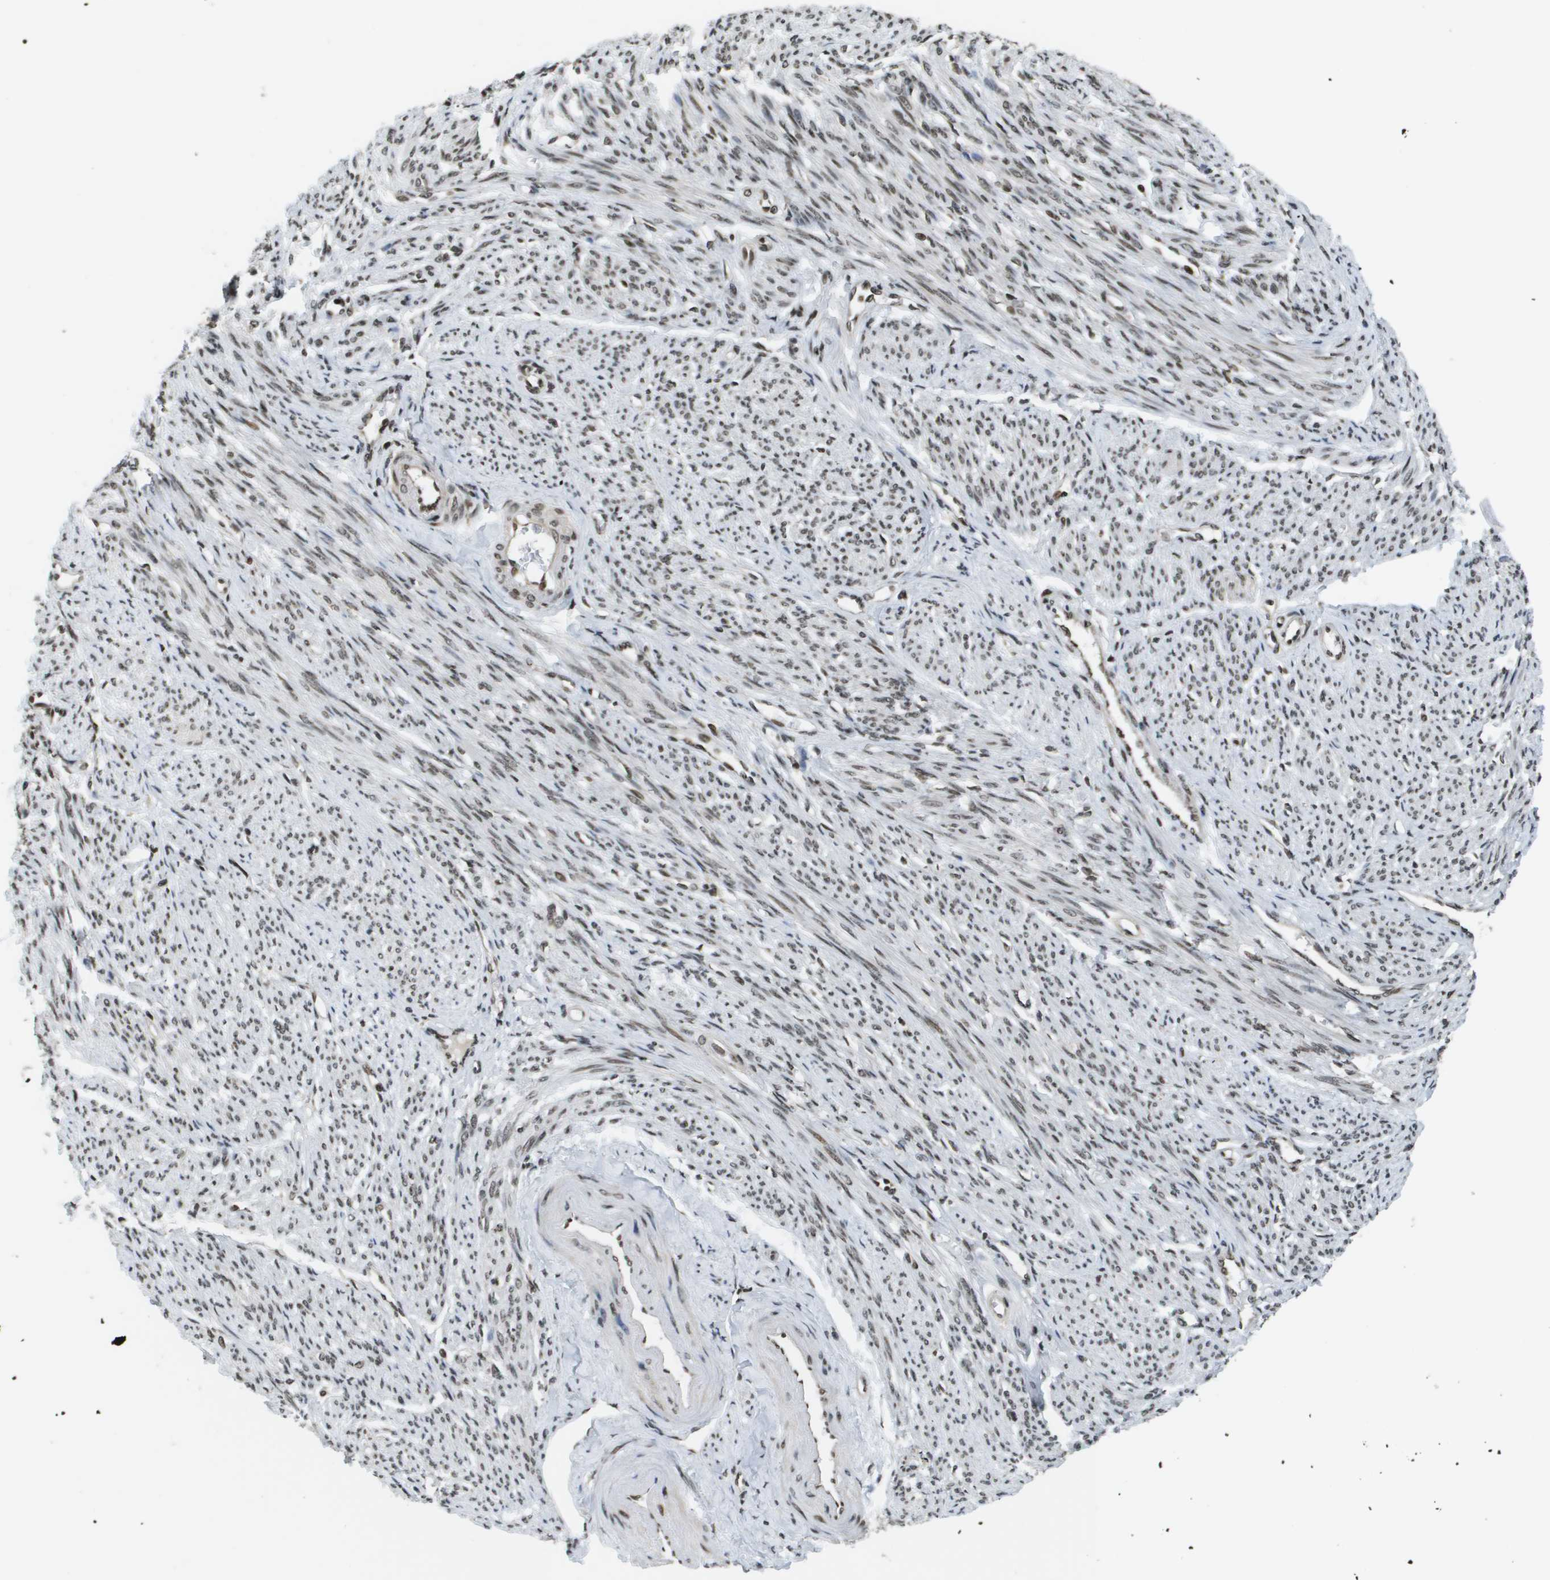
{"staining": {"intensity": "moderate", "quantity": ">75%", "location": "nuclear"}, "tissue": "smooth muscle", "cell_type": "Smooth muscle cells", "image_type": "normal", "snomed": [{"axis": "morphology", "description": "Normal tissue, NOS"}, {"axis": "topography", "description": "Smooth muscle"}], "caption": "Immunohistochemistry (IHC) of benign human smooth muscle shows medium levels of moderate nuclear expression in about >75% of smooth muscle cells.", "gene": "RECQL4", "patient": {"sex": "female", "age": 65}}